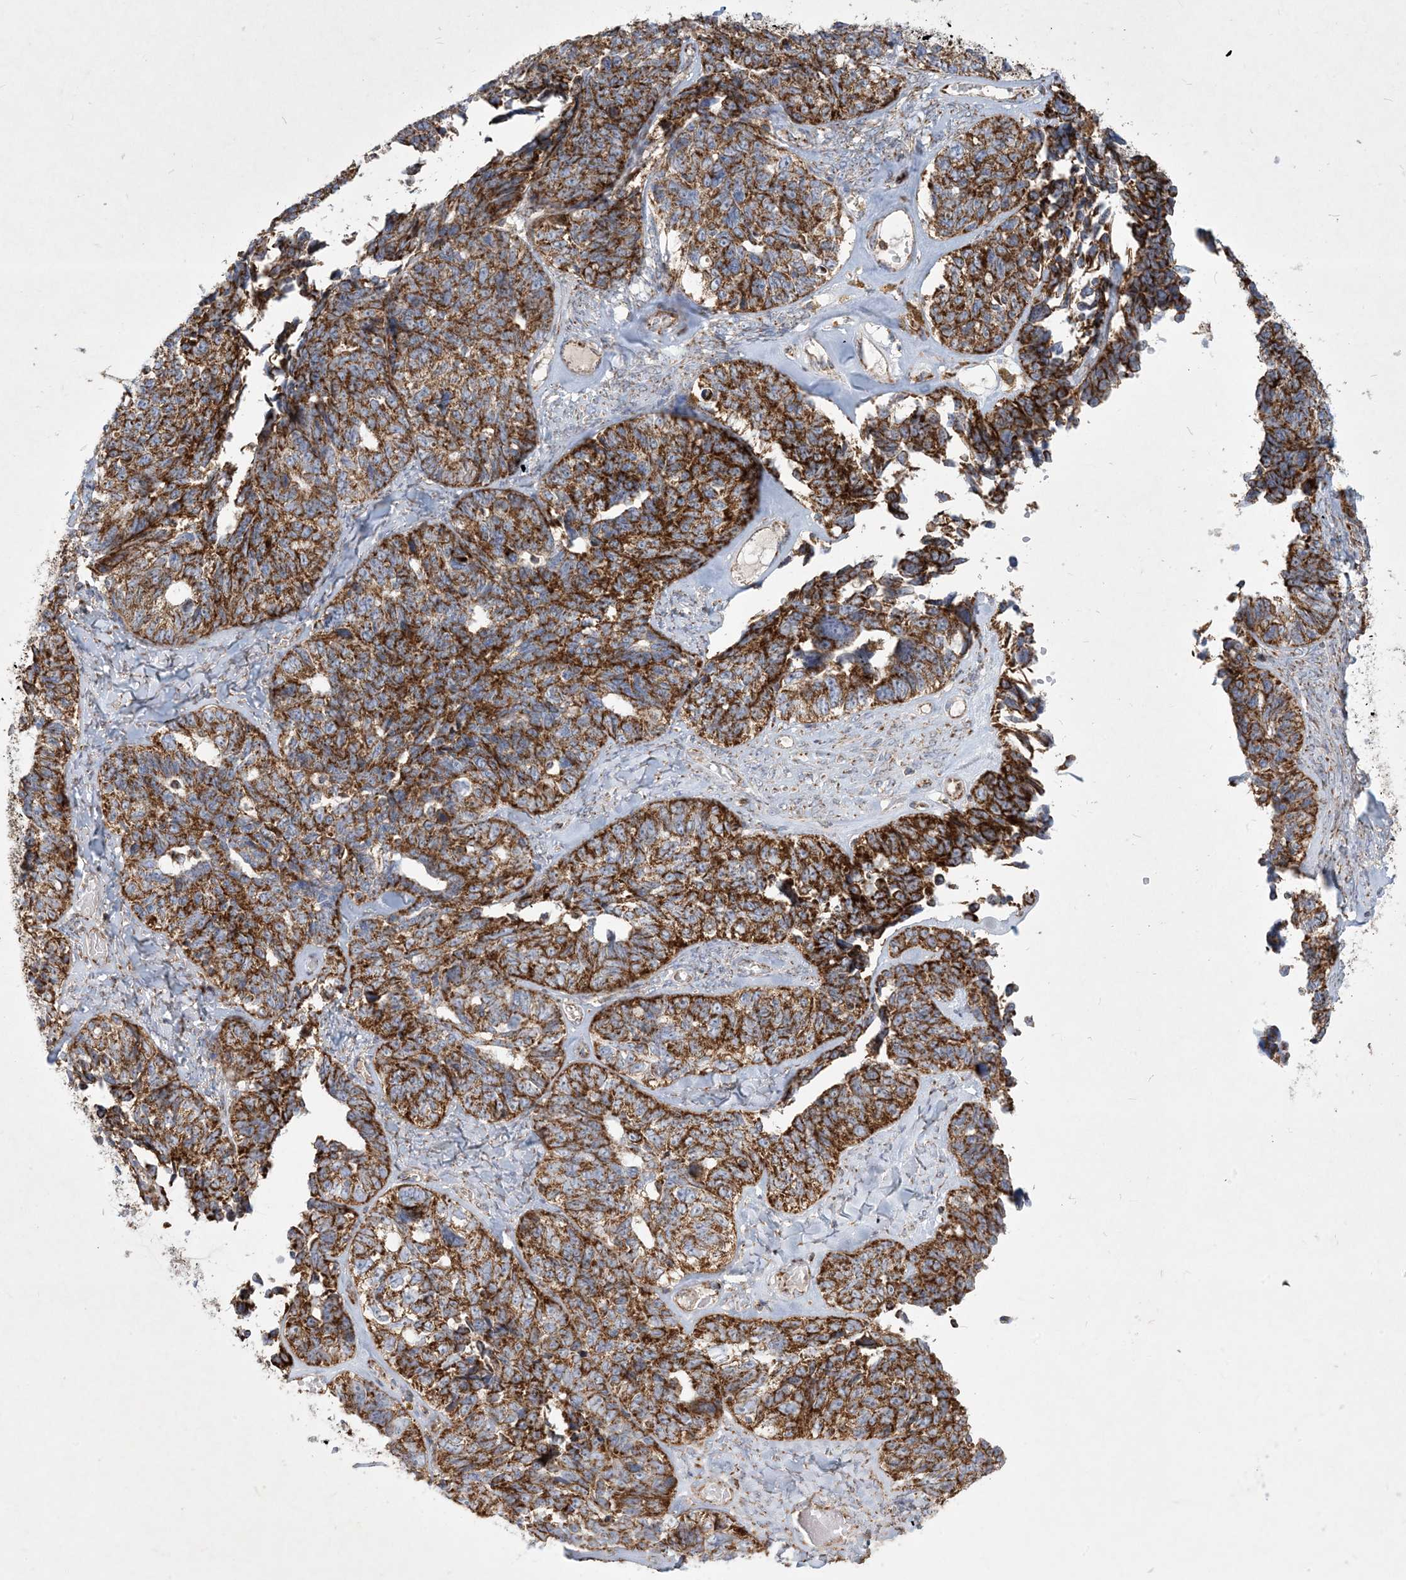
{"staining": {"intensity": "strong", "quantity": ">75%", "location": "cytoplasmic/membranous"}, "tissue": "ovarian cancer", "cell_type": "Tumor cells", "image_type": "cancer", "snomed": [{"axis": "morphology", "description": "Cystadenocarcinoma, serous, NOS"}, {"axis": "topography", "description": "Ovary"}], "caption": "Immunohistochemistry of ovarian cancer exhibits high levels of strong cytoplasmic/membranous staining in approximately >75% of tumor cells.", "gene": "BEND4", "patient": {"sex": "female", "age": 79}}